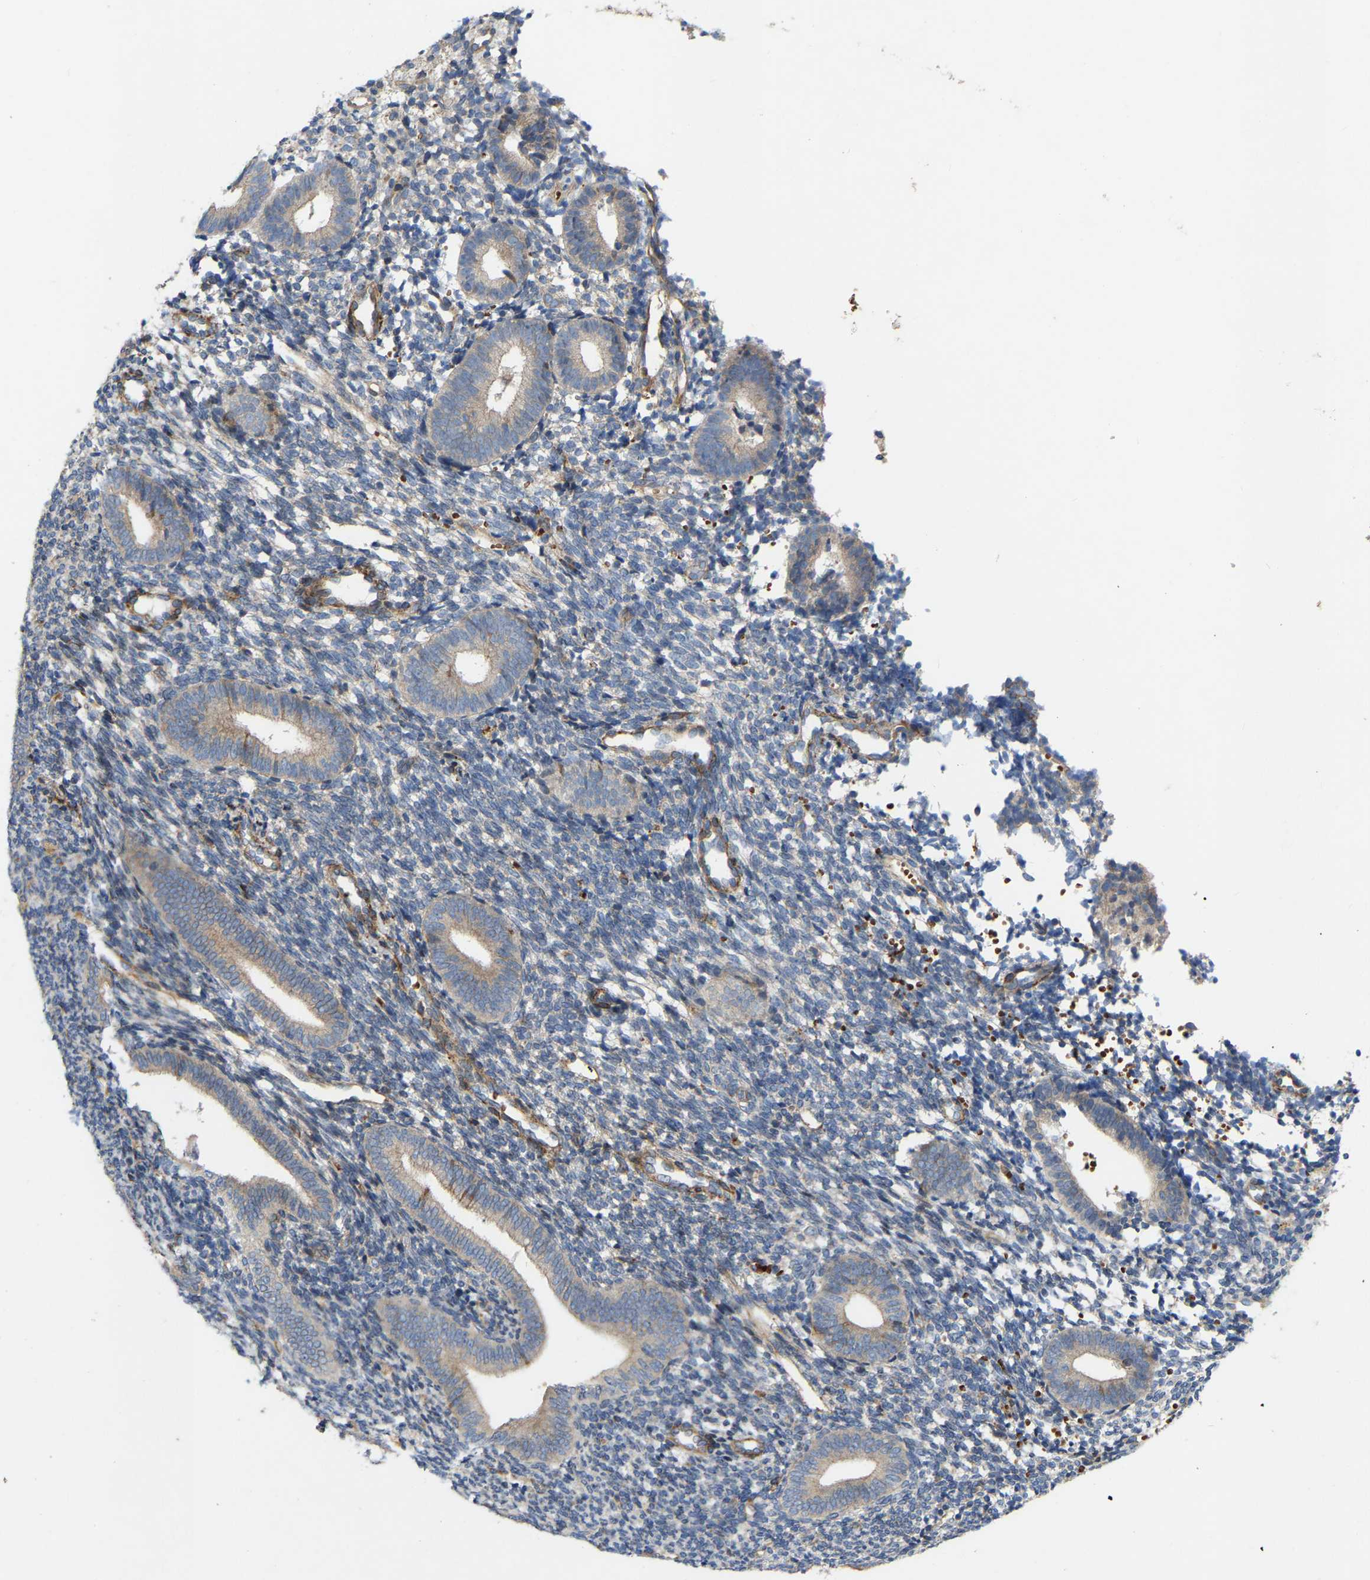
{"staining": {"intensity": "moderate", "quantity": "<25%", "location": "cytoplasmic/membranous"}, "tissue": "endometrium", "cell_type": "Cells in endometrial stroma", "image_type": "normal", "snomed": [{"axis": "morphology", "description": "Normal tissue, NOS"}, {"axis": "topography", "description": "Uterus"}, {"axis": "topography", "description": "Endometrium"}], "caption": "Immunohistochemical staining of benign endometrium exhibits <25% levels of moderate cytoplasmic/membranous protein expression in approximately <25% of cells in endometrial stroma. The staining was performed using DAB (3,3'-diaminobenzidine), with brown indicating positive protein expression. Nuclei are stained blue with hematoxylin.", "gene": "TOR1B", "patient": {"sex": "female", "age": 33}}